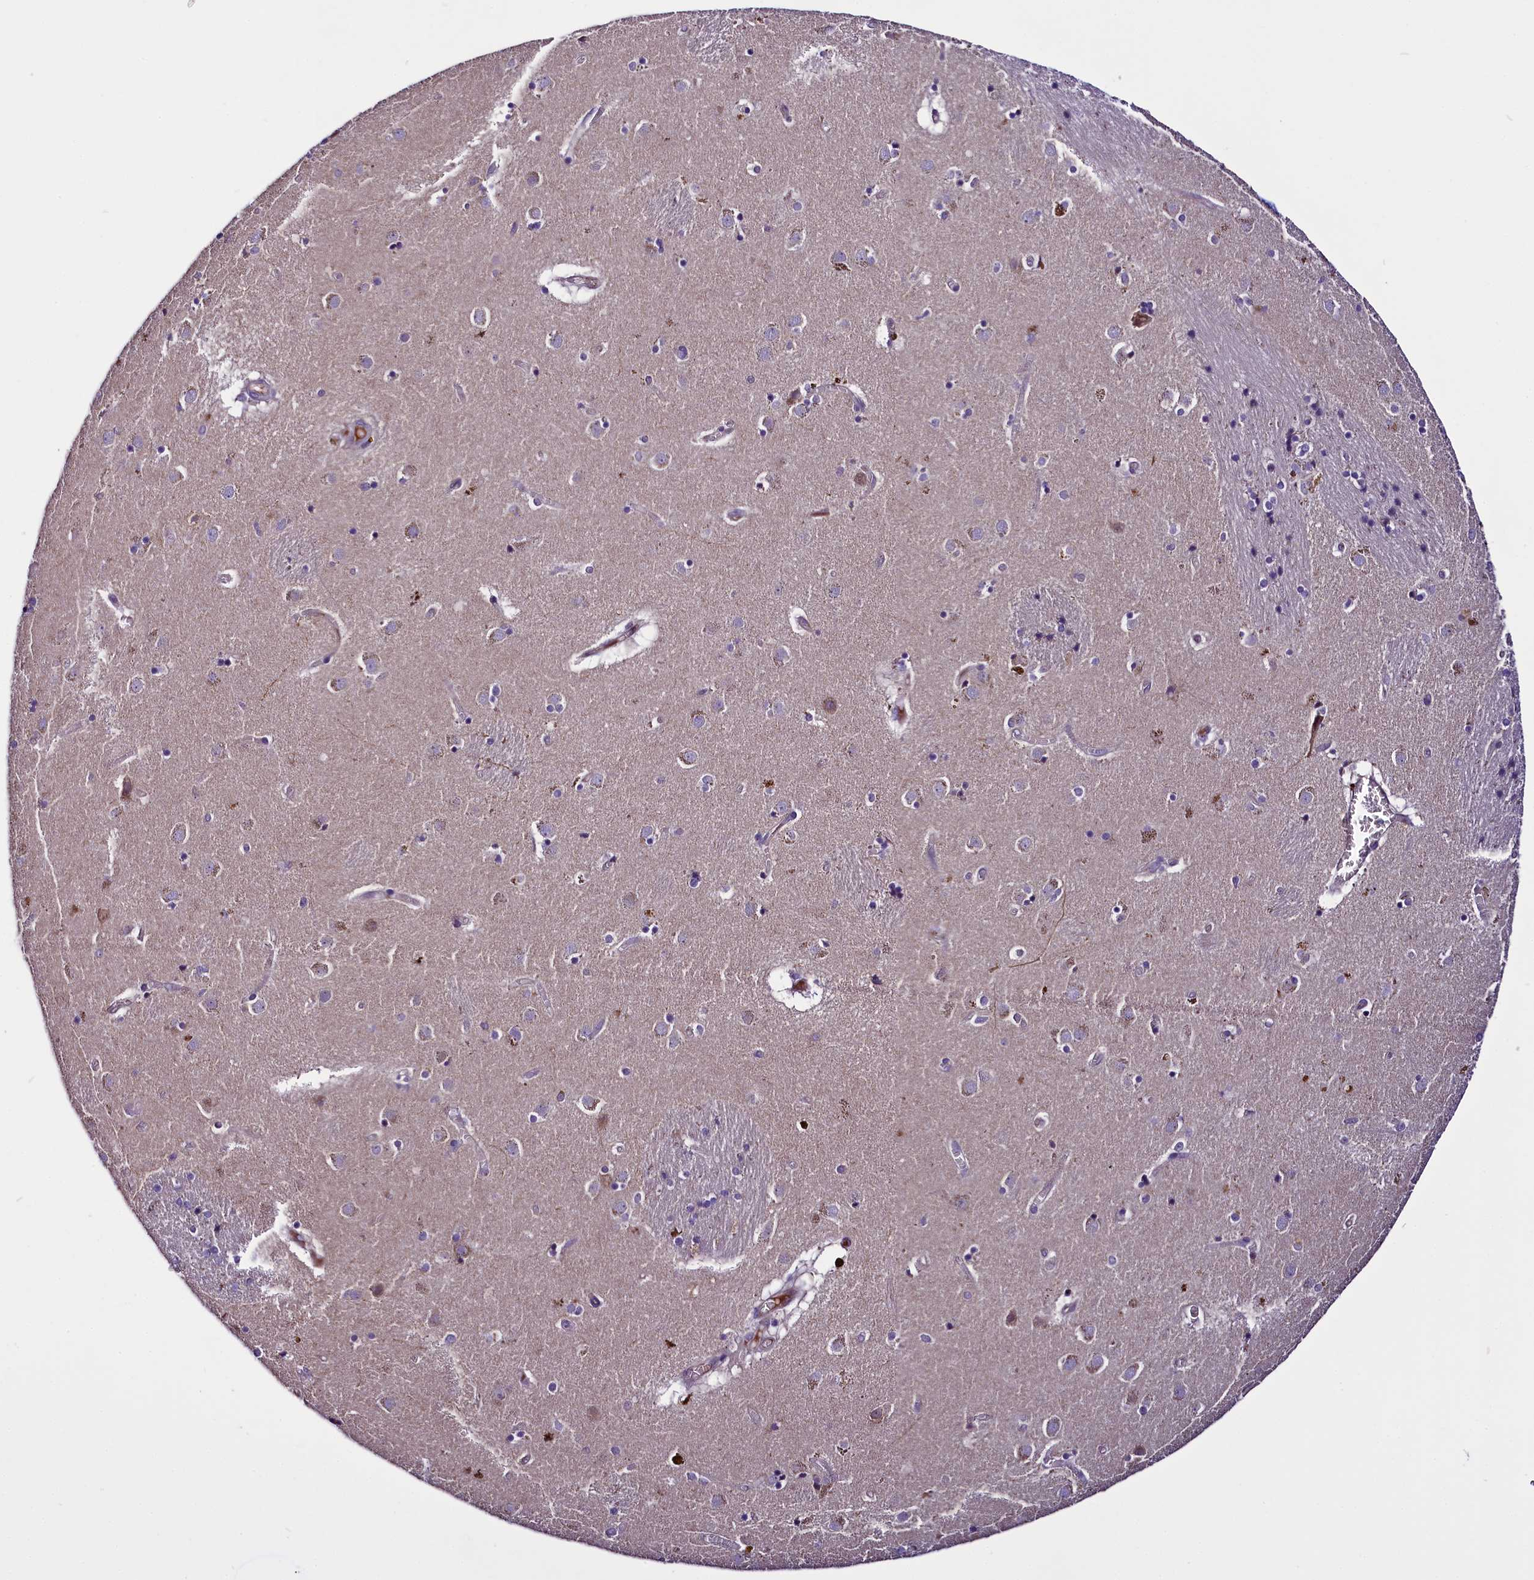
{"staining": {"intensity": "weak", "quantity": "<25%", "location": "cytoplasmic/membranous"}, "tissue": "caudate", "cell_type": "Glial cells", "image_type": "normal", "snomed": [{"axis": "morphology", "description": "Normal tissue, NOS"}, {"axis": "topography", "description": "Lateral ventricle wall"}], "caption": "Unremarkable caudate was stained to show a protein in brown. There is no significant staining in glial cells. Brightfield microscopy of immunohistochemistry stained with DAB (brown) and hematoxylin (blue), captured at high magnification.", "gene": "C9orf40", "patient": {"sex": "male", "age": 70}}